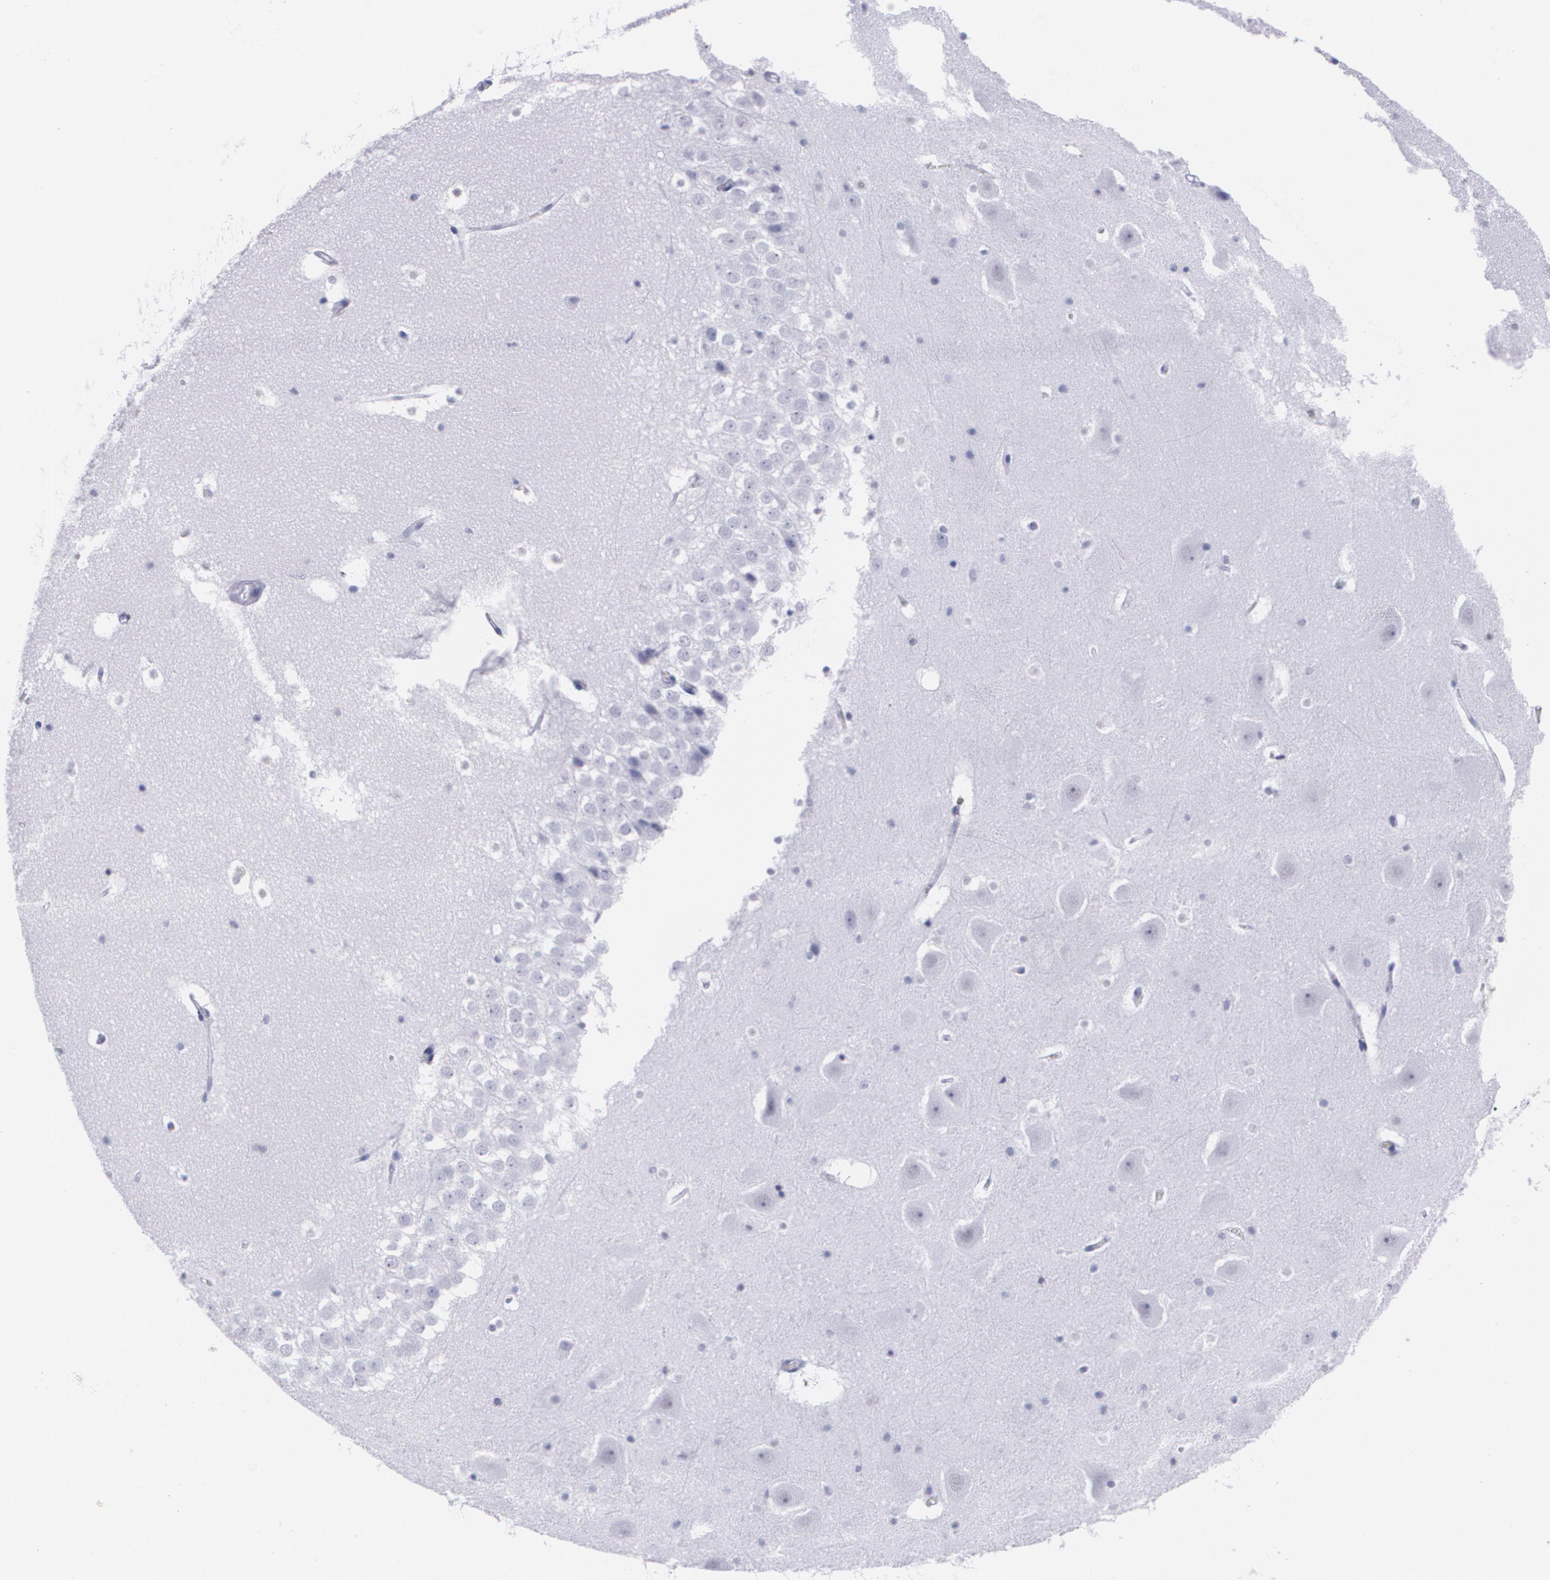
{"staining": {"intensity": "negative", "quantity": "none", "location": "none"}, "tissue": "hippocampus", "cell_type": "Glial cells", "image_type": "normal", "snomed": [{"axis": "morphology", "description": "Normal tissue, NOS"}, {"axis": "topography", "description": "Hippocampus"}], "caption": "High power microscopy histopathology image of an immunohistochemistry (IHC) histopathology image of benign hippocampus, revealing no significant expression in glial cells.", "gene": "TP53", "patient": {"sex": "male", "age": 45}}